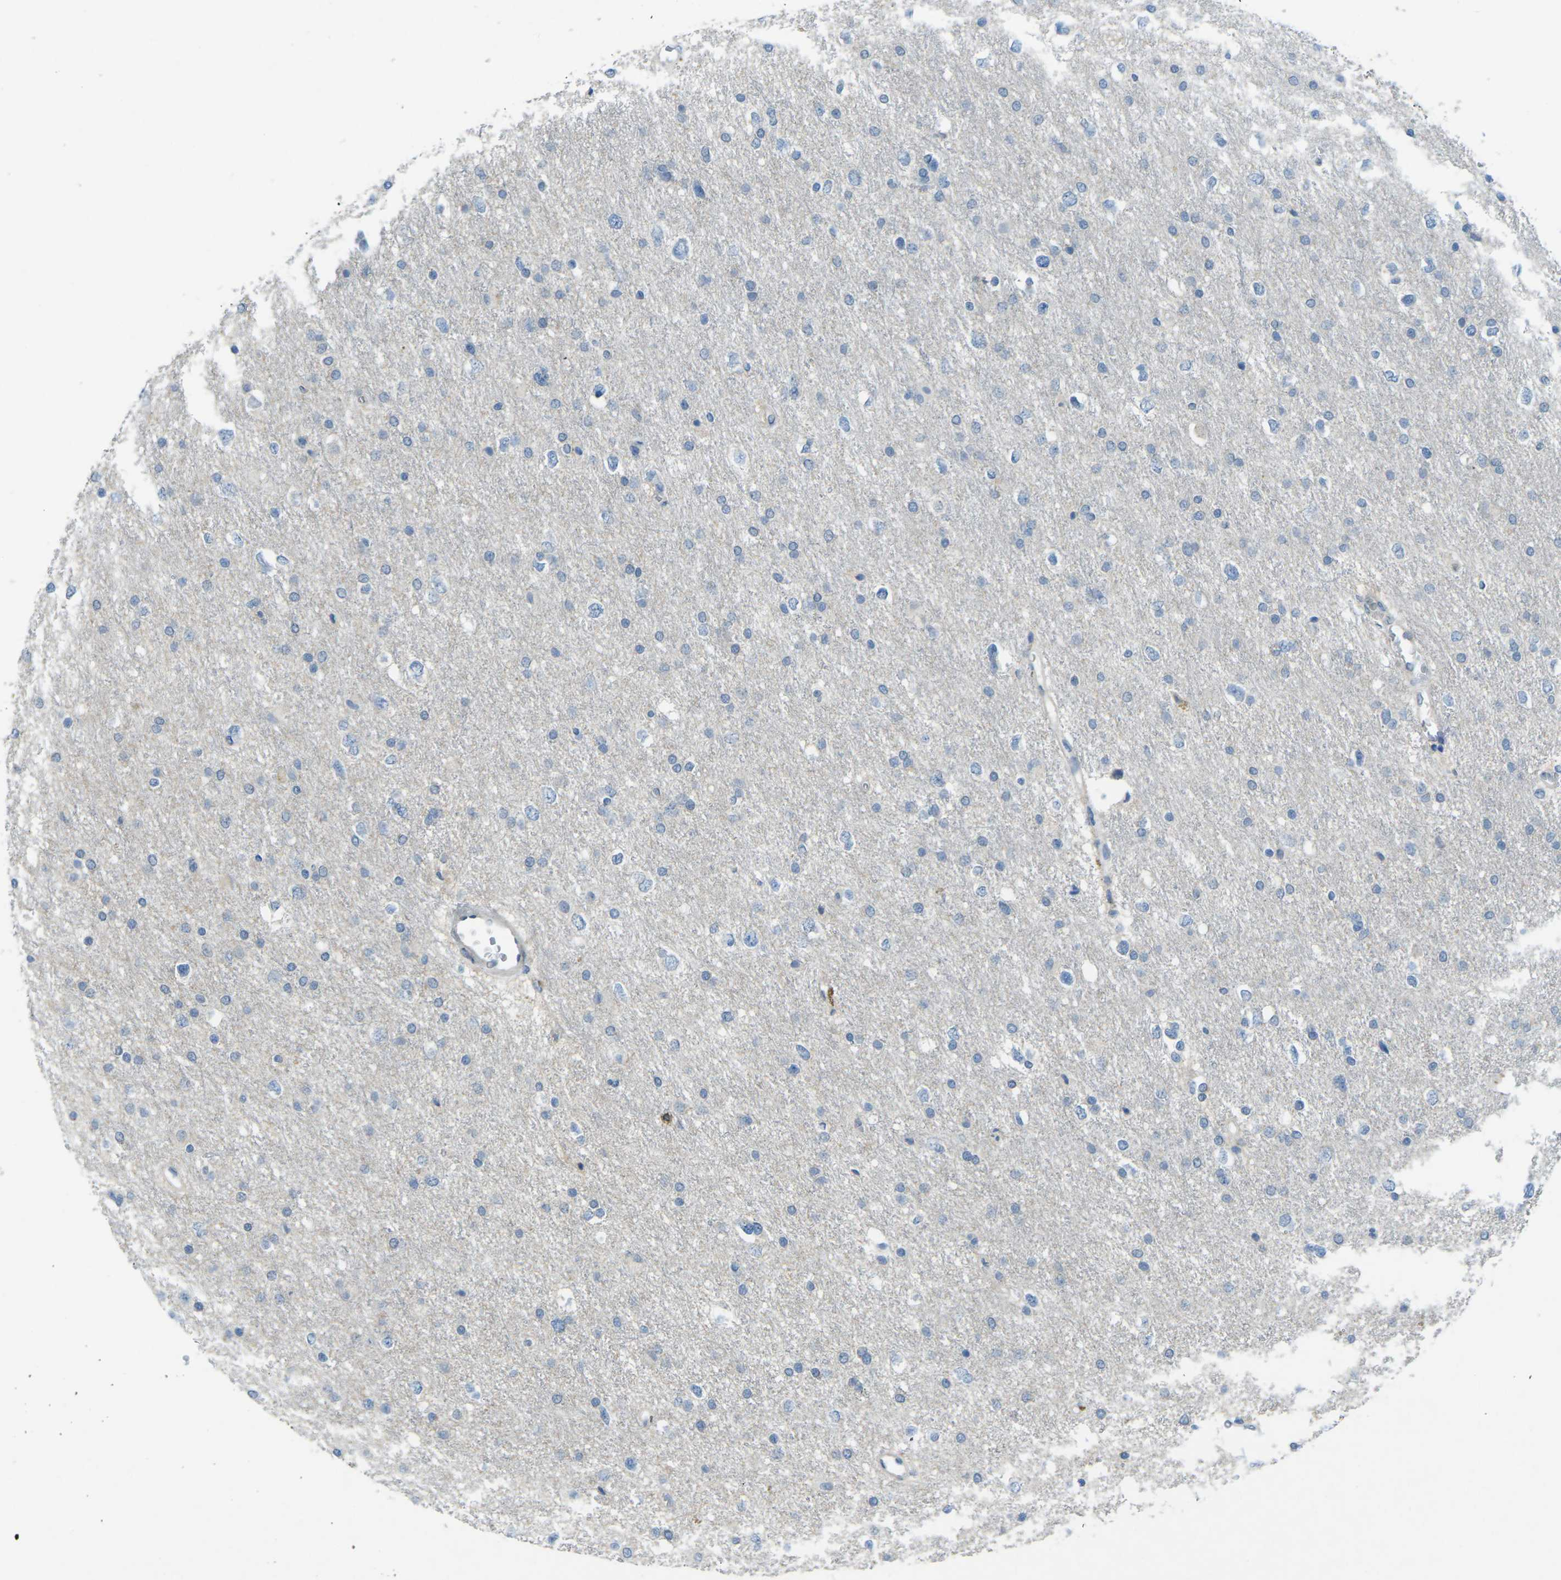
{"staining": {"intensity": "negative", "quantity": "none", "location": "none"}, "tissue": "glioma", "cell_type": "Tumor cells", "image_type": "cancer", "snomed": [{"axis": "morphology", "description": "Glioma, malignant, Low grade"}, {"axis": "topography", "description": "Brain"}], "caption": "Immunohistochemical staining of malignant glioma (low-grade) exhibits no significant staining in tumor cells.", "gene": "CD19", "patient": {"sex": "female", "age": 37}}